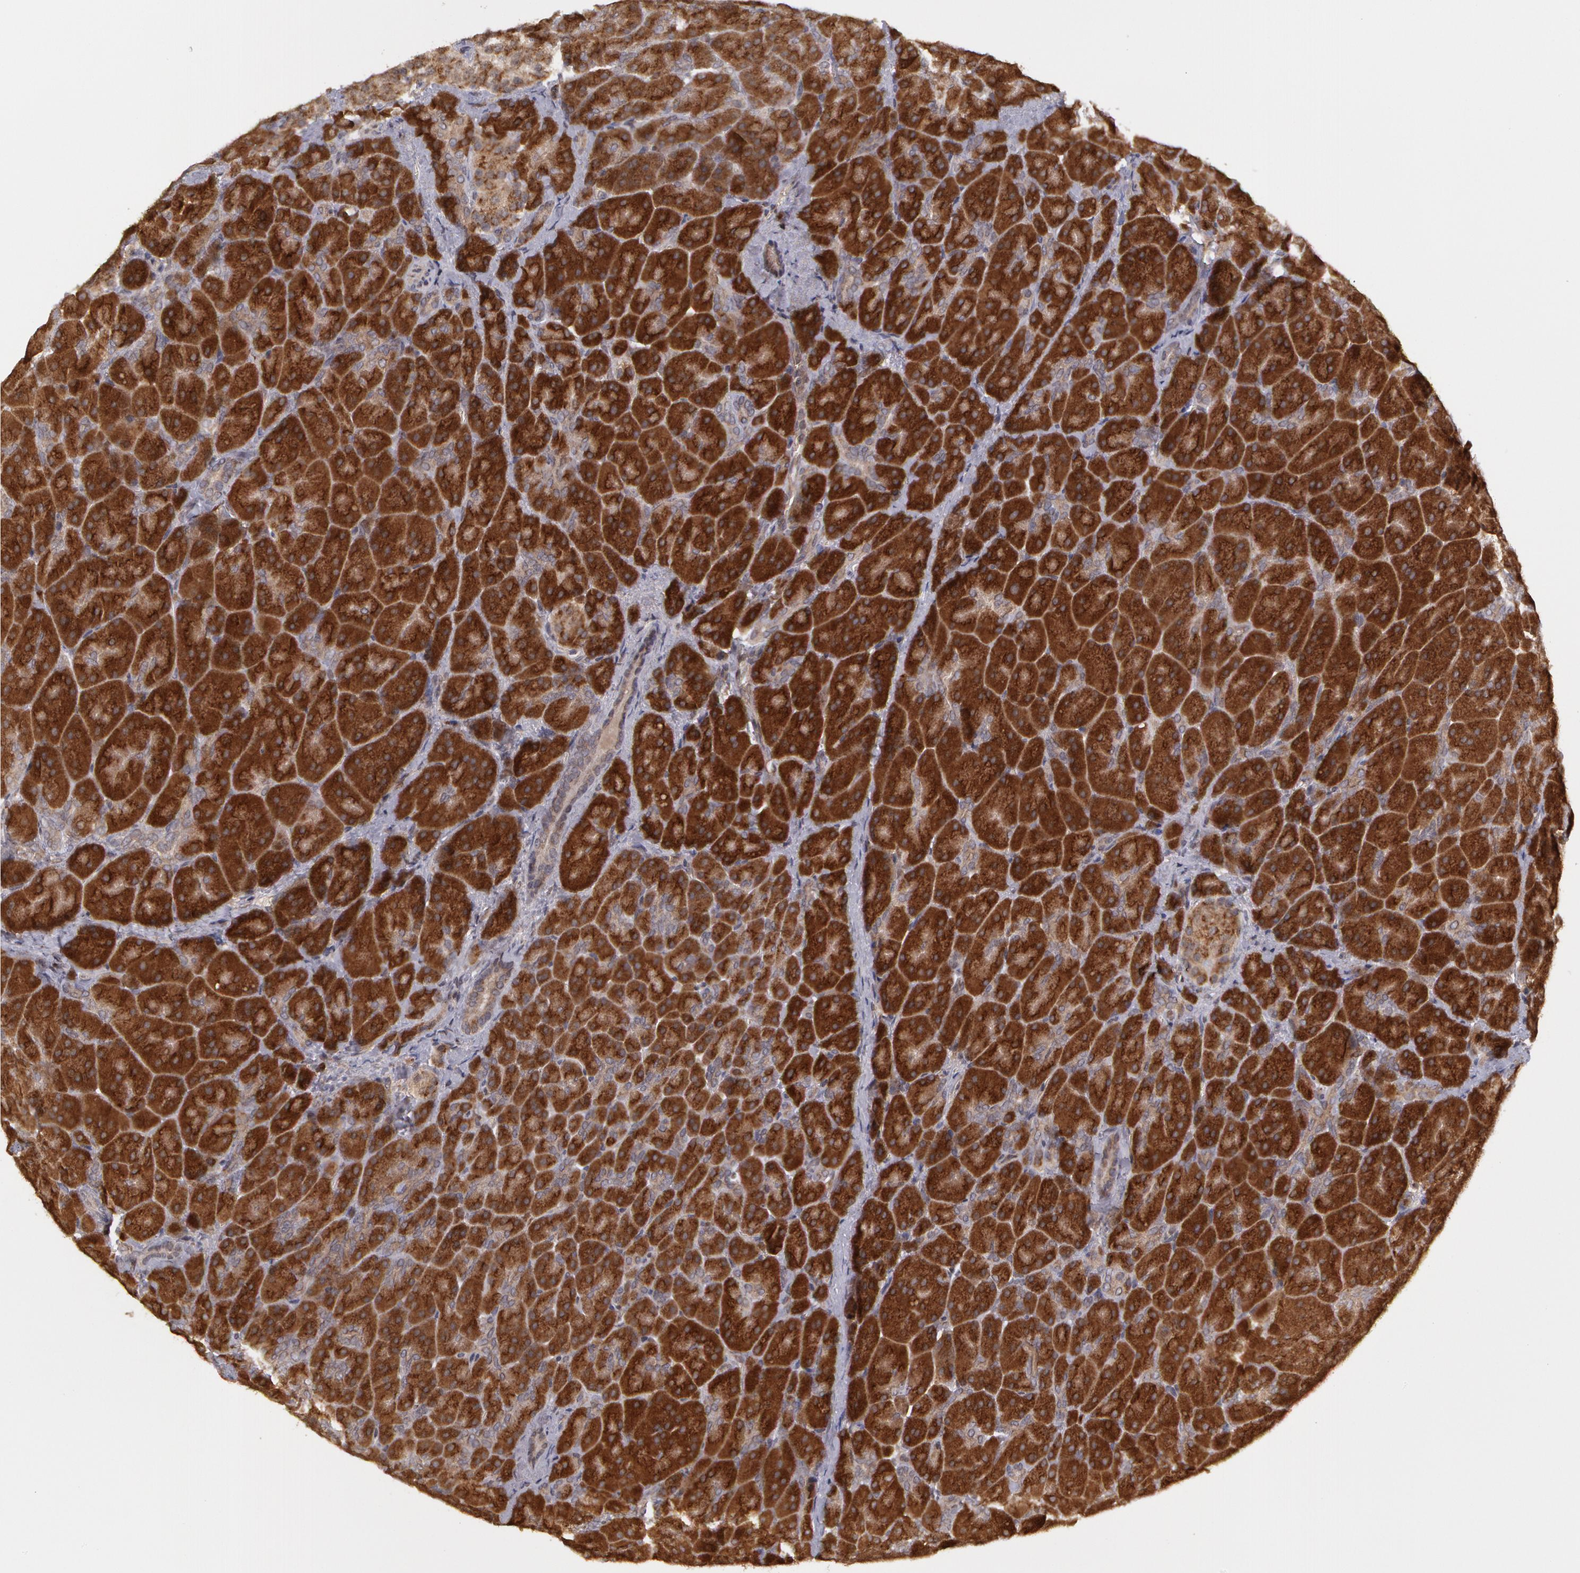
{"staining": {"intensity": "strong", "quantity": ">75%", "location": "cytoplasmic/membranous"}, "tissue": "pancreas", "cell_type": "Exocrine glandular cells", "image_type": "normal", "snomed": [{"axis": "morphology", "description": "Normal tissue, NOS"}, {"axis": "topography", "description": "Pancreas"}], "caption": "Exocrine glandular cells reveal strong cytoplasmic/membranous positivity in approximately >75% of cells in unremarkable pancreas.", "gene": "STX5", "patient": {"sex": "male", "age": 66}}